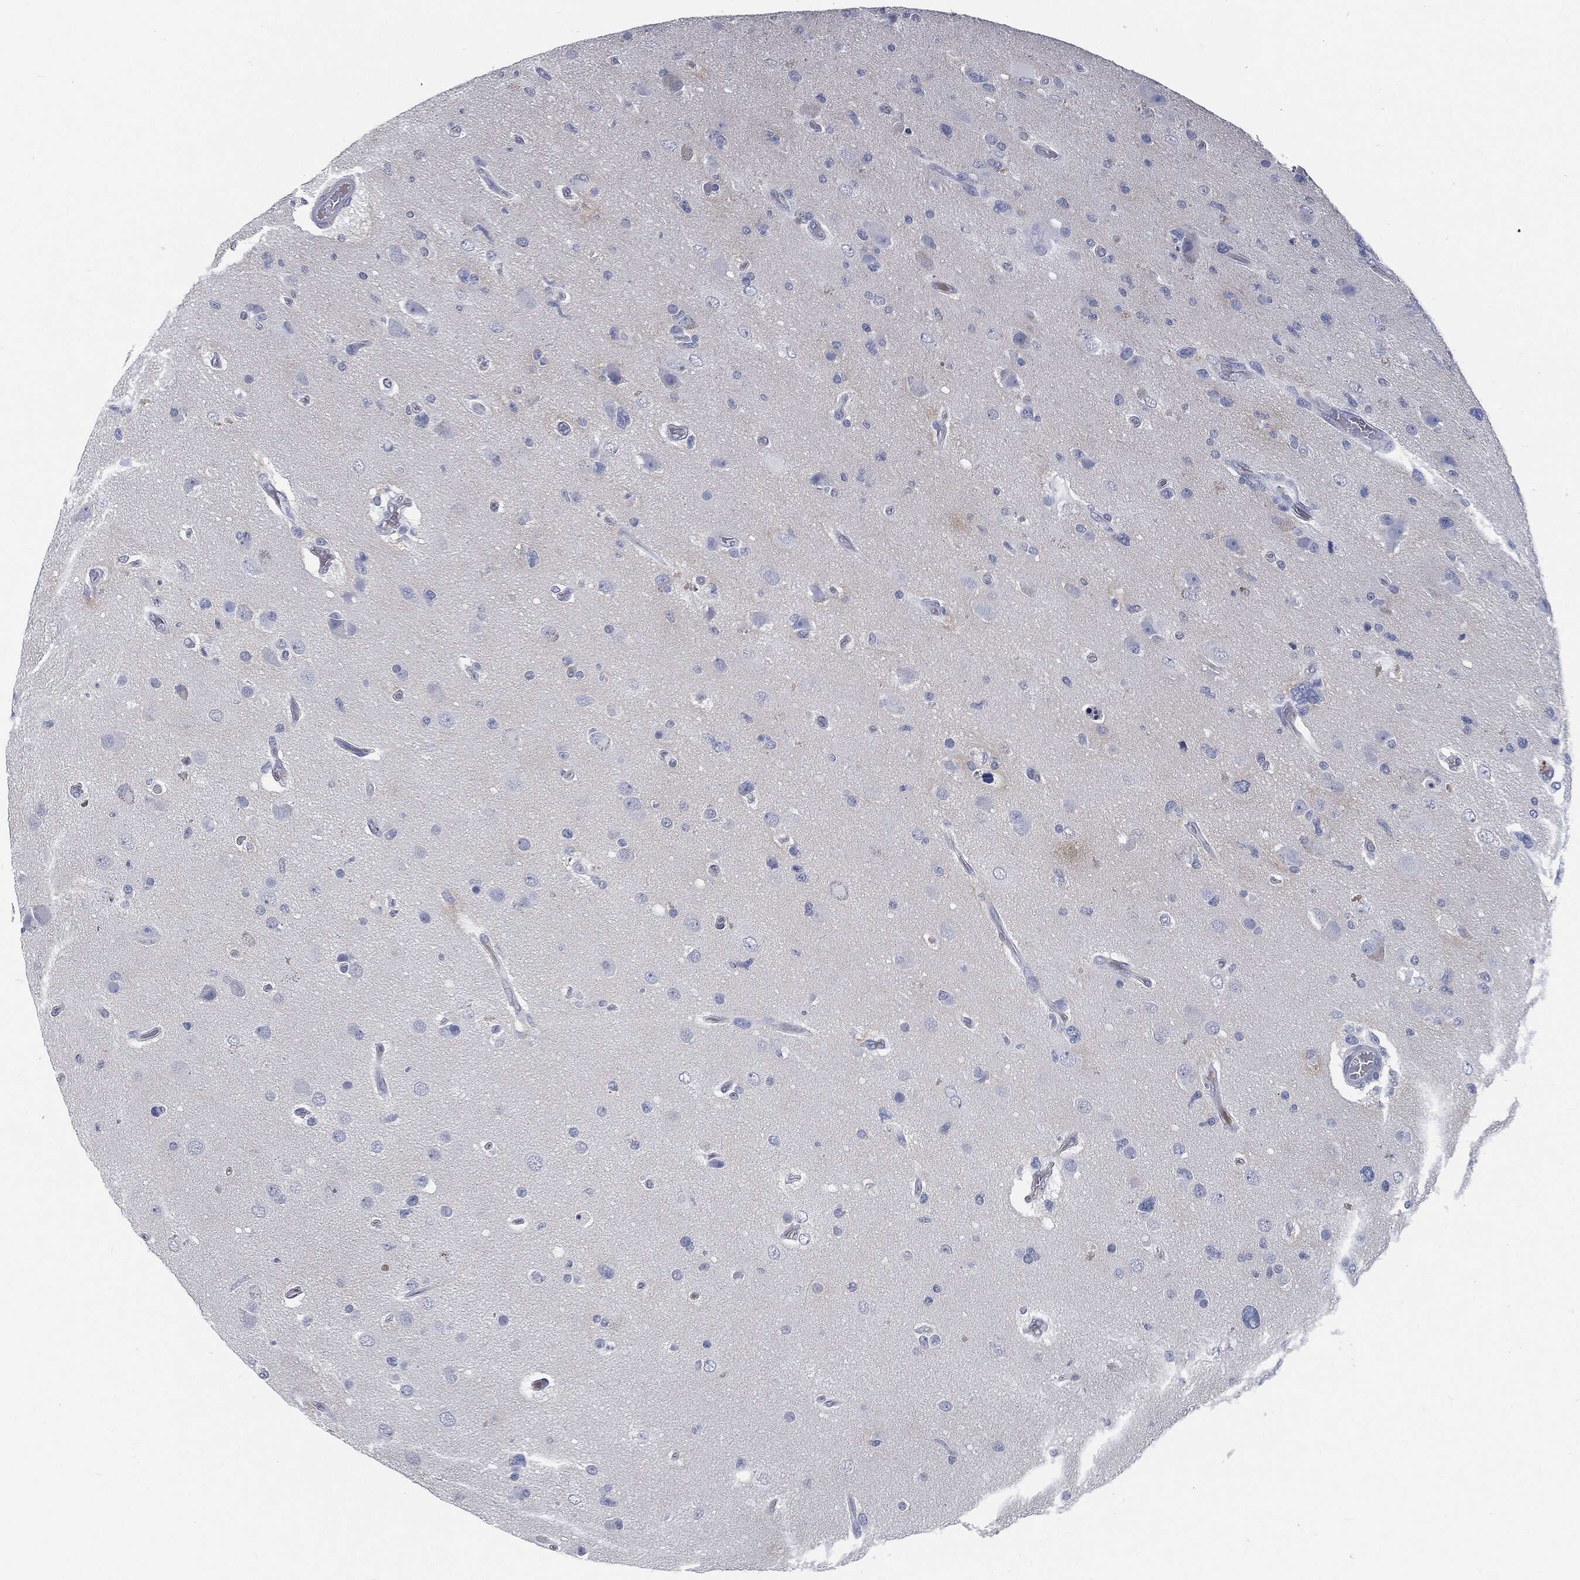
{"staining": {"intensity": "negative", "quantity": "none", "location": "none"}, "tissue": "glioma", "cell_type": "Tumor cells", "image_type": "cancer", "snomed": [{"axis": "morphology", "description": "Glioma, malignant, High grade"}, {"axis": "topography", "description": "Cerebral cortex"}], "caption": "Malignant glioma (high-grade) was stained to show a protein in brown. There is no significant positivity in tumor cells. The staining was performed using DAB (3,3'-diaminobenzidine) to visualize the protein expression in brown, while the nuclei were stained in blue with hematoxylin (Magnification: 20x).", "gene": "MST1", "patient": {"sex": "male", "age": 70}}